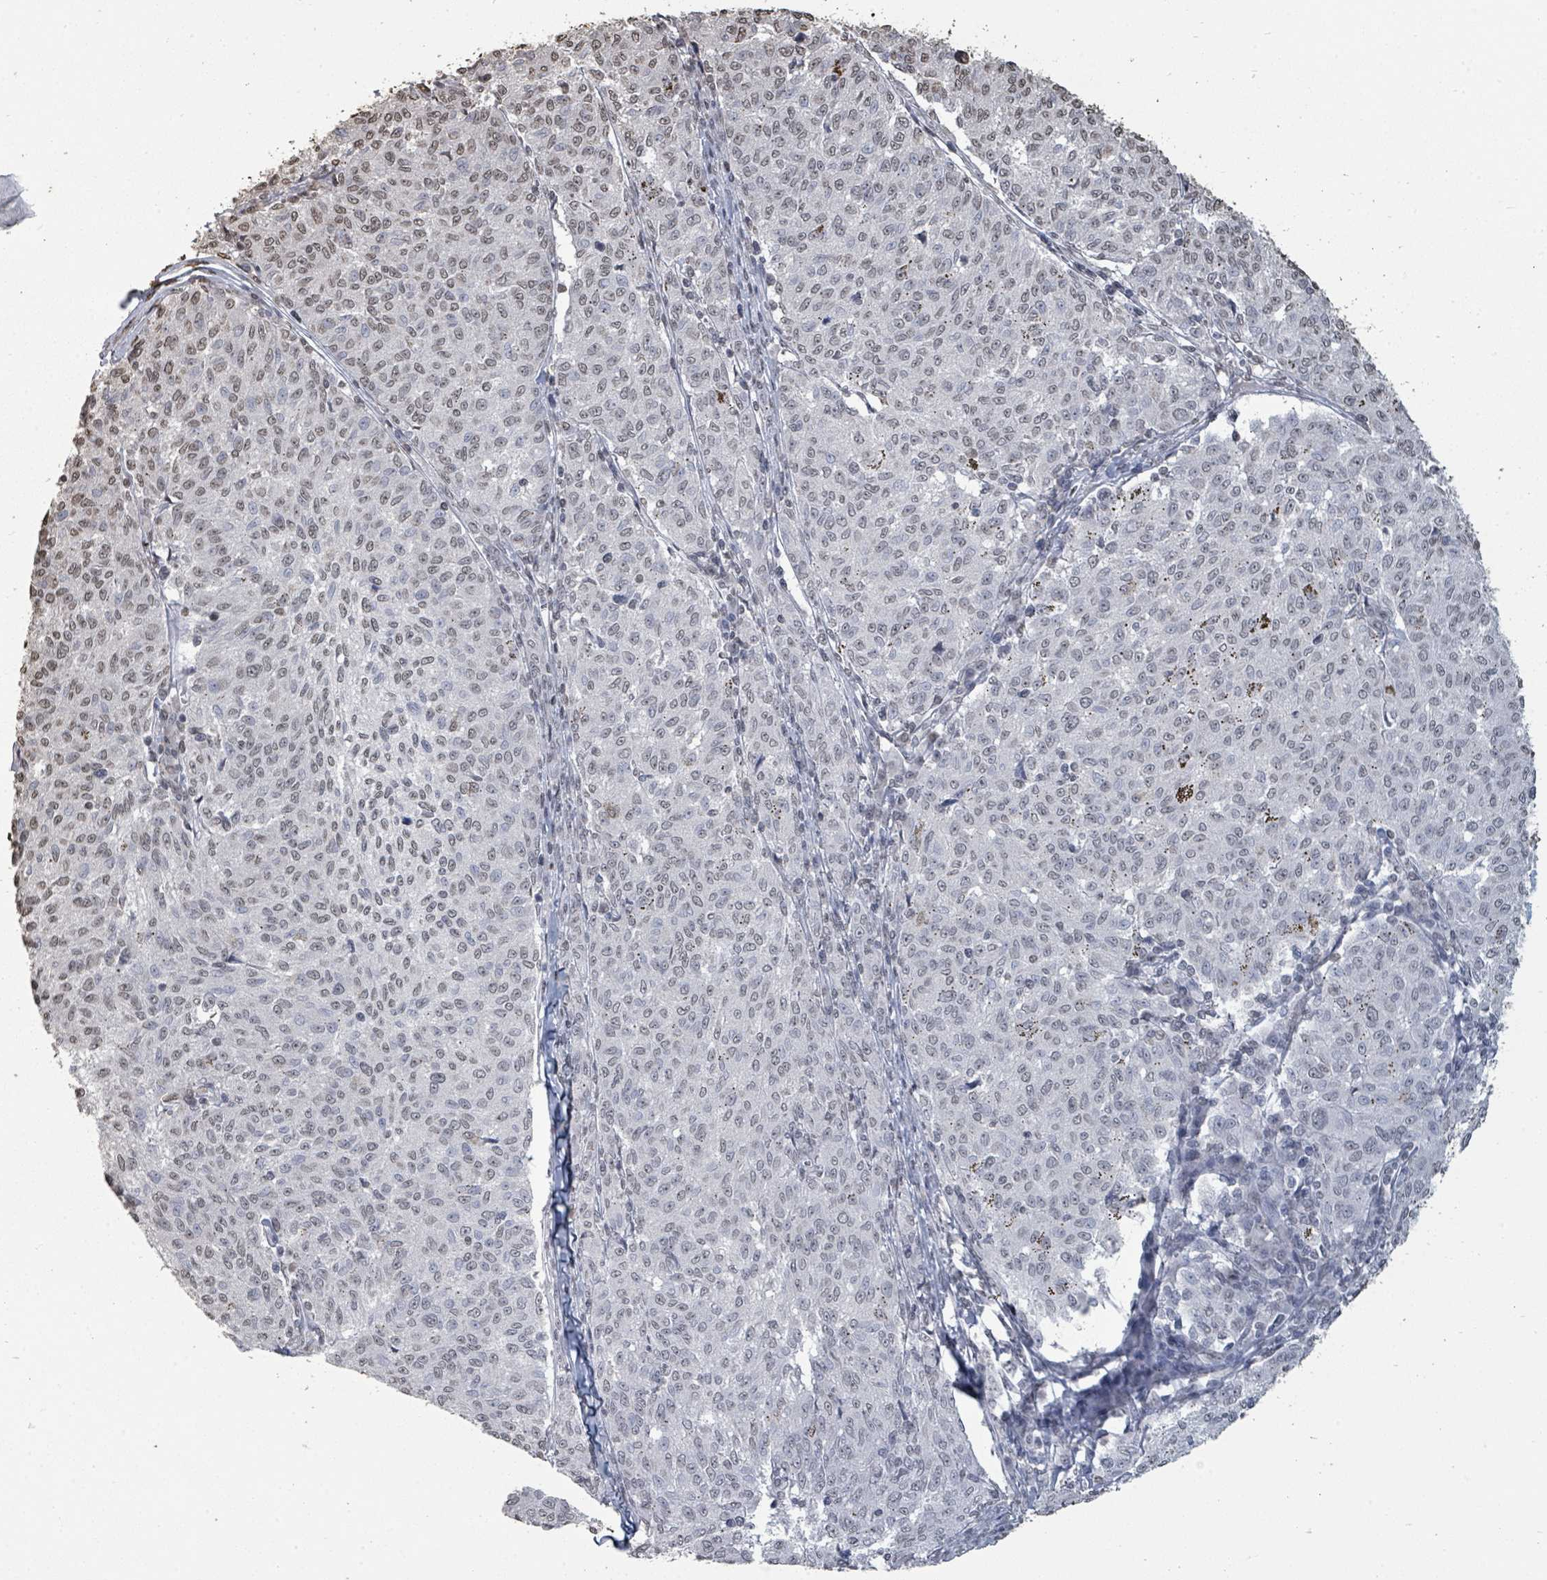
{"staining": {"intensity": "negative", "quantity": "none", "location": "none"}, "tissue": "melanoma", "cell_type": "Tumor cells", "image_type": "cancer", "snomed": [{"axis": "morphology", "description": "Malignant melanoma, NOS"}, {"axis": "topography", "description": "Skin"}], "caption": "A photomicrograph of human melanoma is negative for staining in tumor cells. (Immunohistochemistry (ihc), brightfield microscopy, high magnification).", "gene": "MRPS12", "patient": {"sex": "female", "age": 72}}